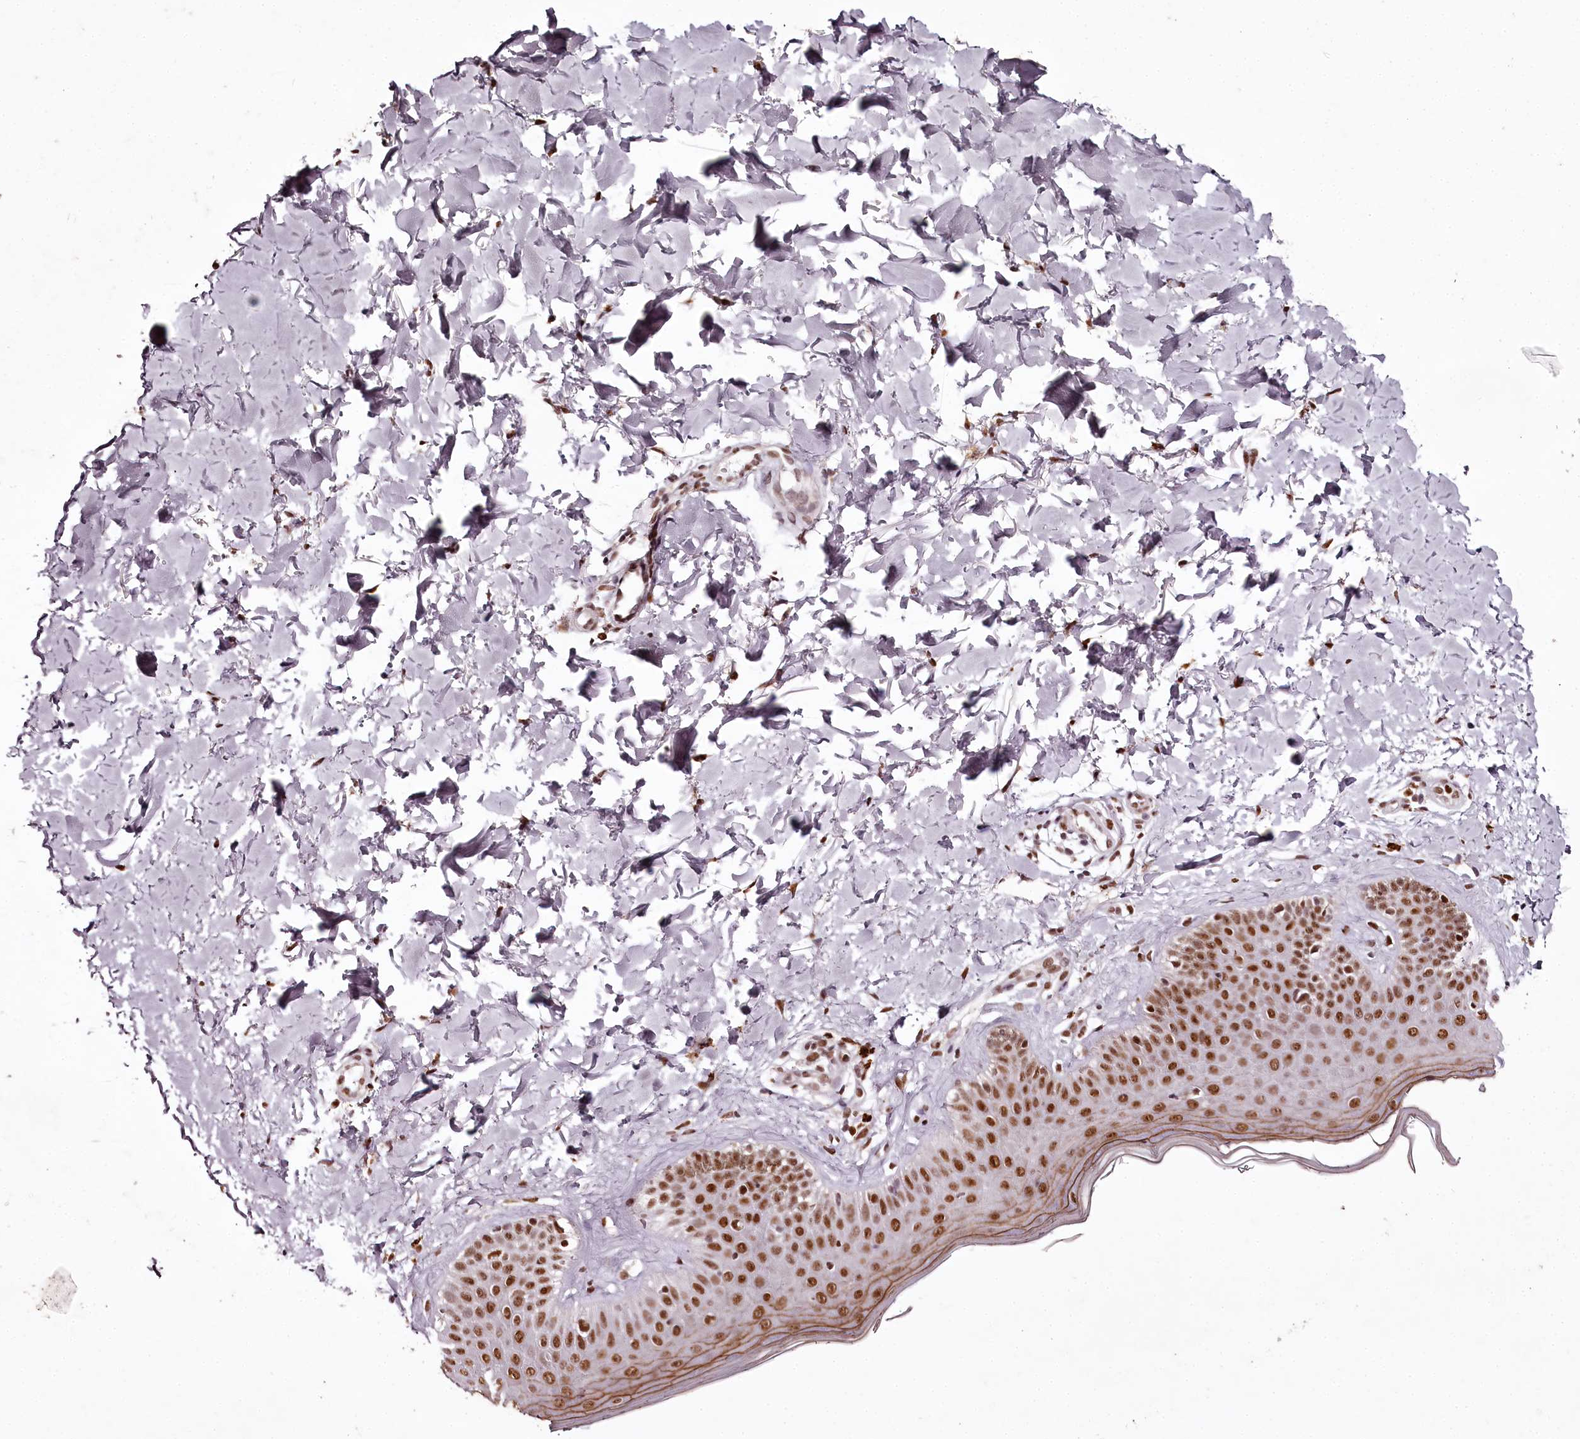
{"staining": {"intensity": "strong", "quantity": ">75%", "location": "nuclear"}, "tissue": "skin", "cell_type": "Fibroblasts", "image_type": "normal", "snomed": [{"axis": "morphology", "description": "Normal tissue, NOS"}, {"axis": "topography", "description": "Skin"}], "caption": "High-power microscopy captured an immunohistochemistry photomicrograph of normal skin, revealing strong nuclear staining in about >75% of fibroblasts. Using DAB (3,3'-diaminobenzidine) (brown) and hematoxylin (blue) stains, captured at high magnification using brightfield microscopy.", "gene": "PSPC1", "patient": {"sex": "male", "age": 52}}